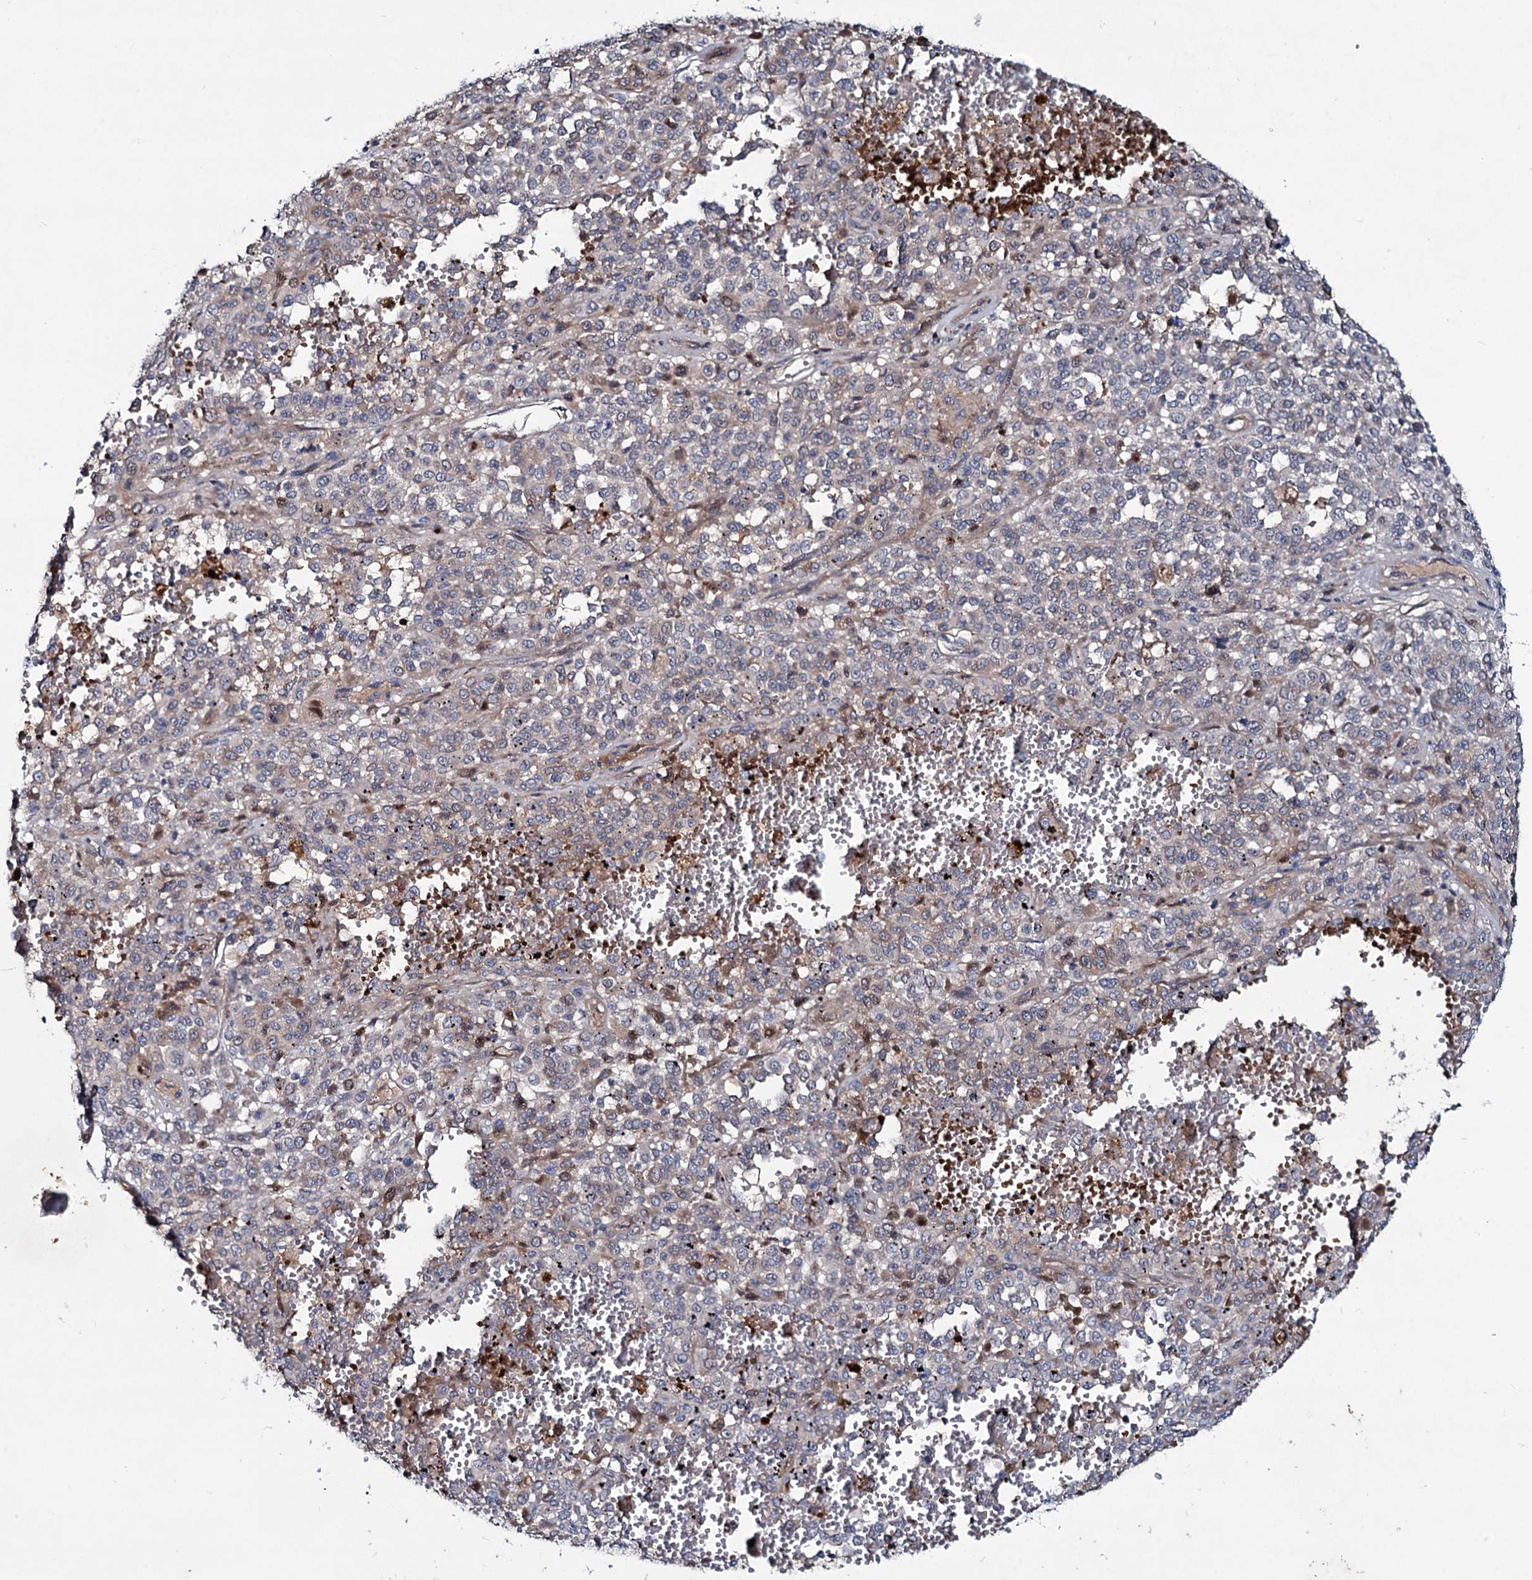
{"staining": {"intensity": "weak", "quantity": "25%-75%", "location": "cytoplasmic/membranous"}, "tissue": "melanoma", "cell_type": "Tumor cells", "image_type": "cancer", "snomed": [{"axis": "morphology", "description": "Malignant melanoma, Metastatic site"}, {"axis": "topography", "description": "Pancreas"}], "caption": "A micrograph of melanoma stained for a protein exhibits weak cytoplasmic/membranous brown staining in tumor cells.", "gene": "RNF6", "patient": {"sex": "female", "age": 30}}